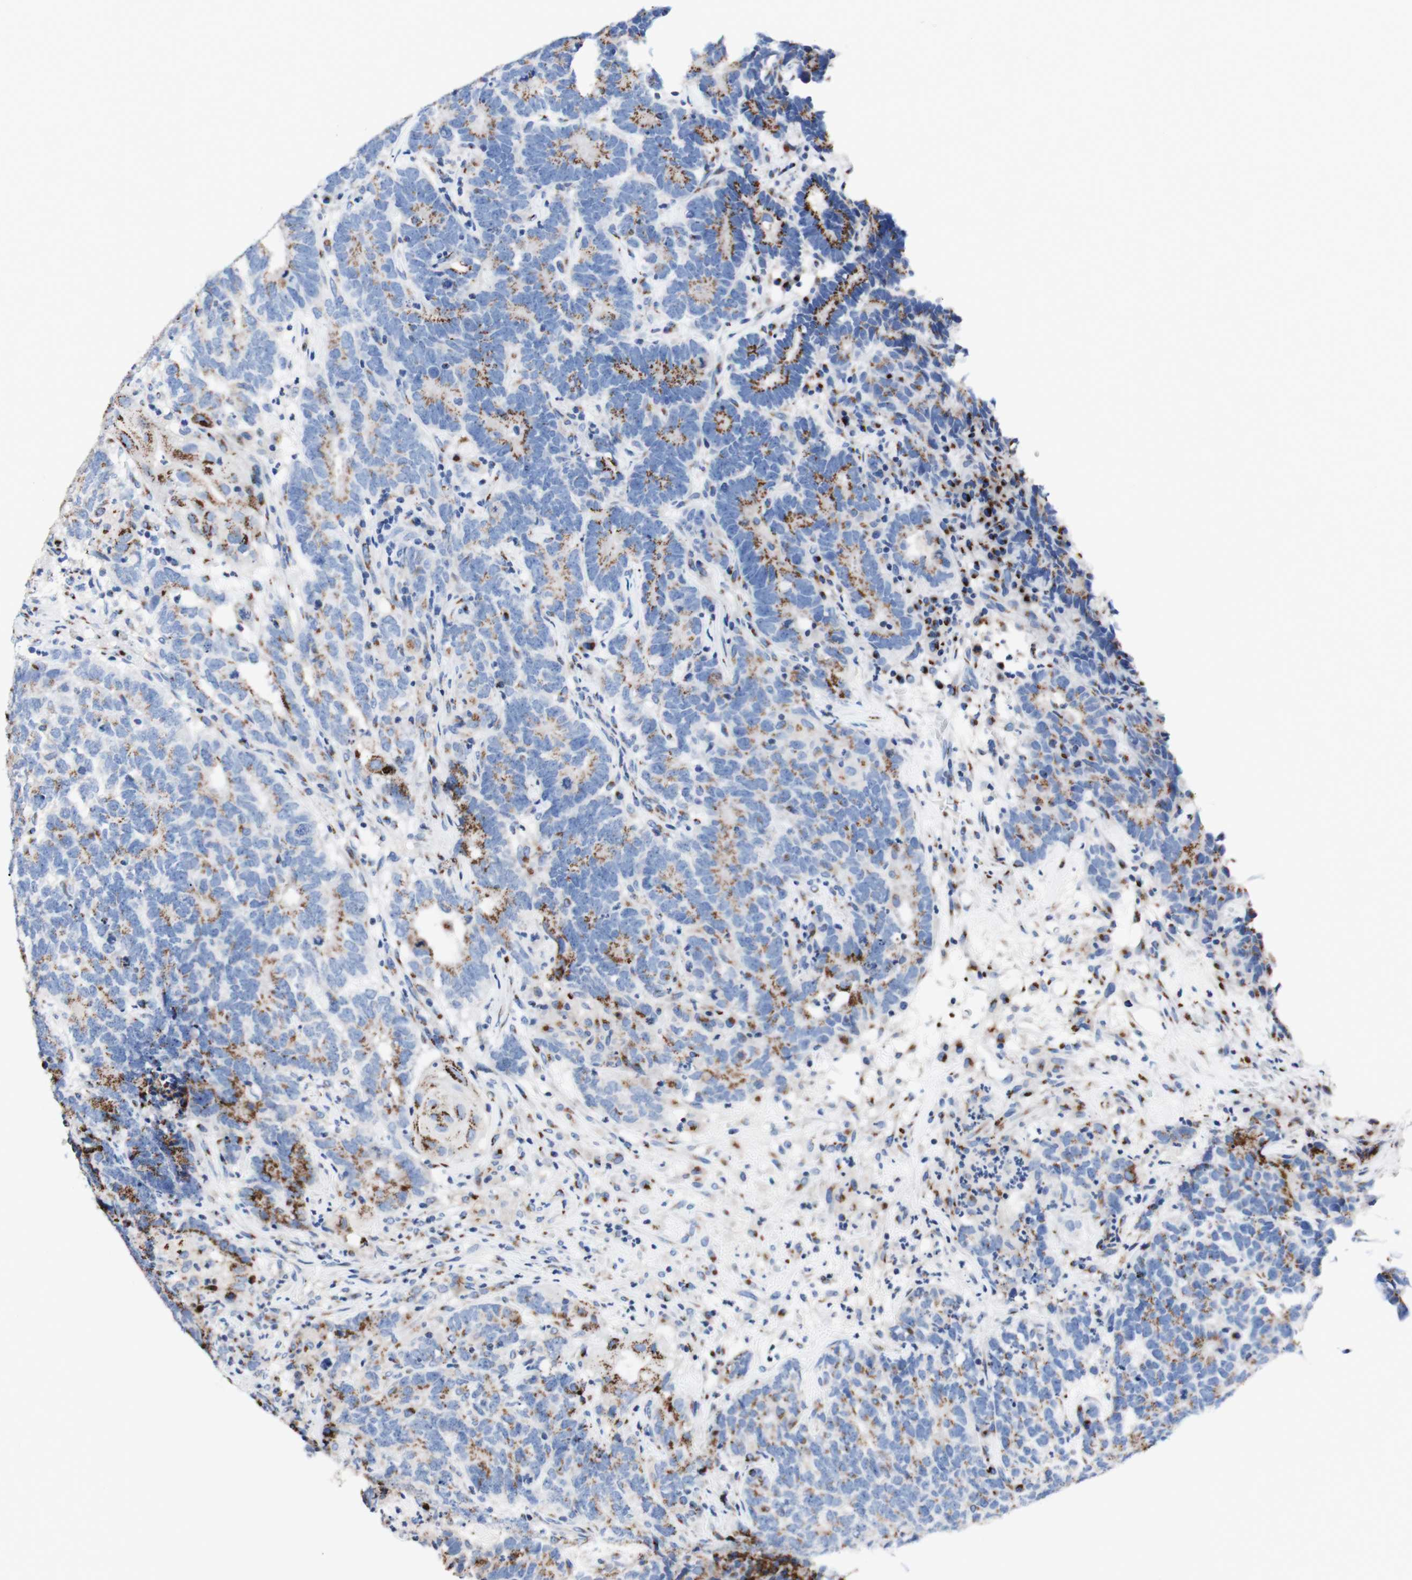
{"staining": {"intensity": "moderate", "quantity": "25%-75%", "location": "cytoplasmic/membranous"}, "tissue": "testis cancer", "cell_type": "Tumor cells", "image_type": "cancer", "snomed": [{"axis": "morphology", "description": "Carcinoma, Embryonal, NOS"}, {"axis": "topography", "description": "Testis"}], "caption": "IHC micrograph of neoplastic tissue: human testis embryonal carcinoma stained using immunohistochemistry reveals medium levels of moderate protein expression localized specifically in the cytoplasmic/membranous of tumor cells, appearing as a cytoplasmic/membranous brown color.", "gene": "GALNT2", "patient": {"sex": "male", "age": 26}}